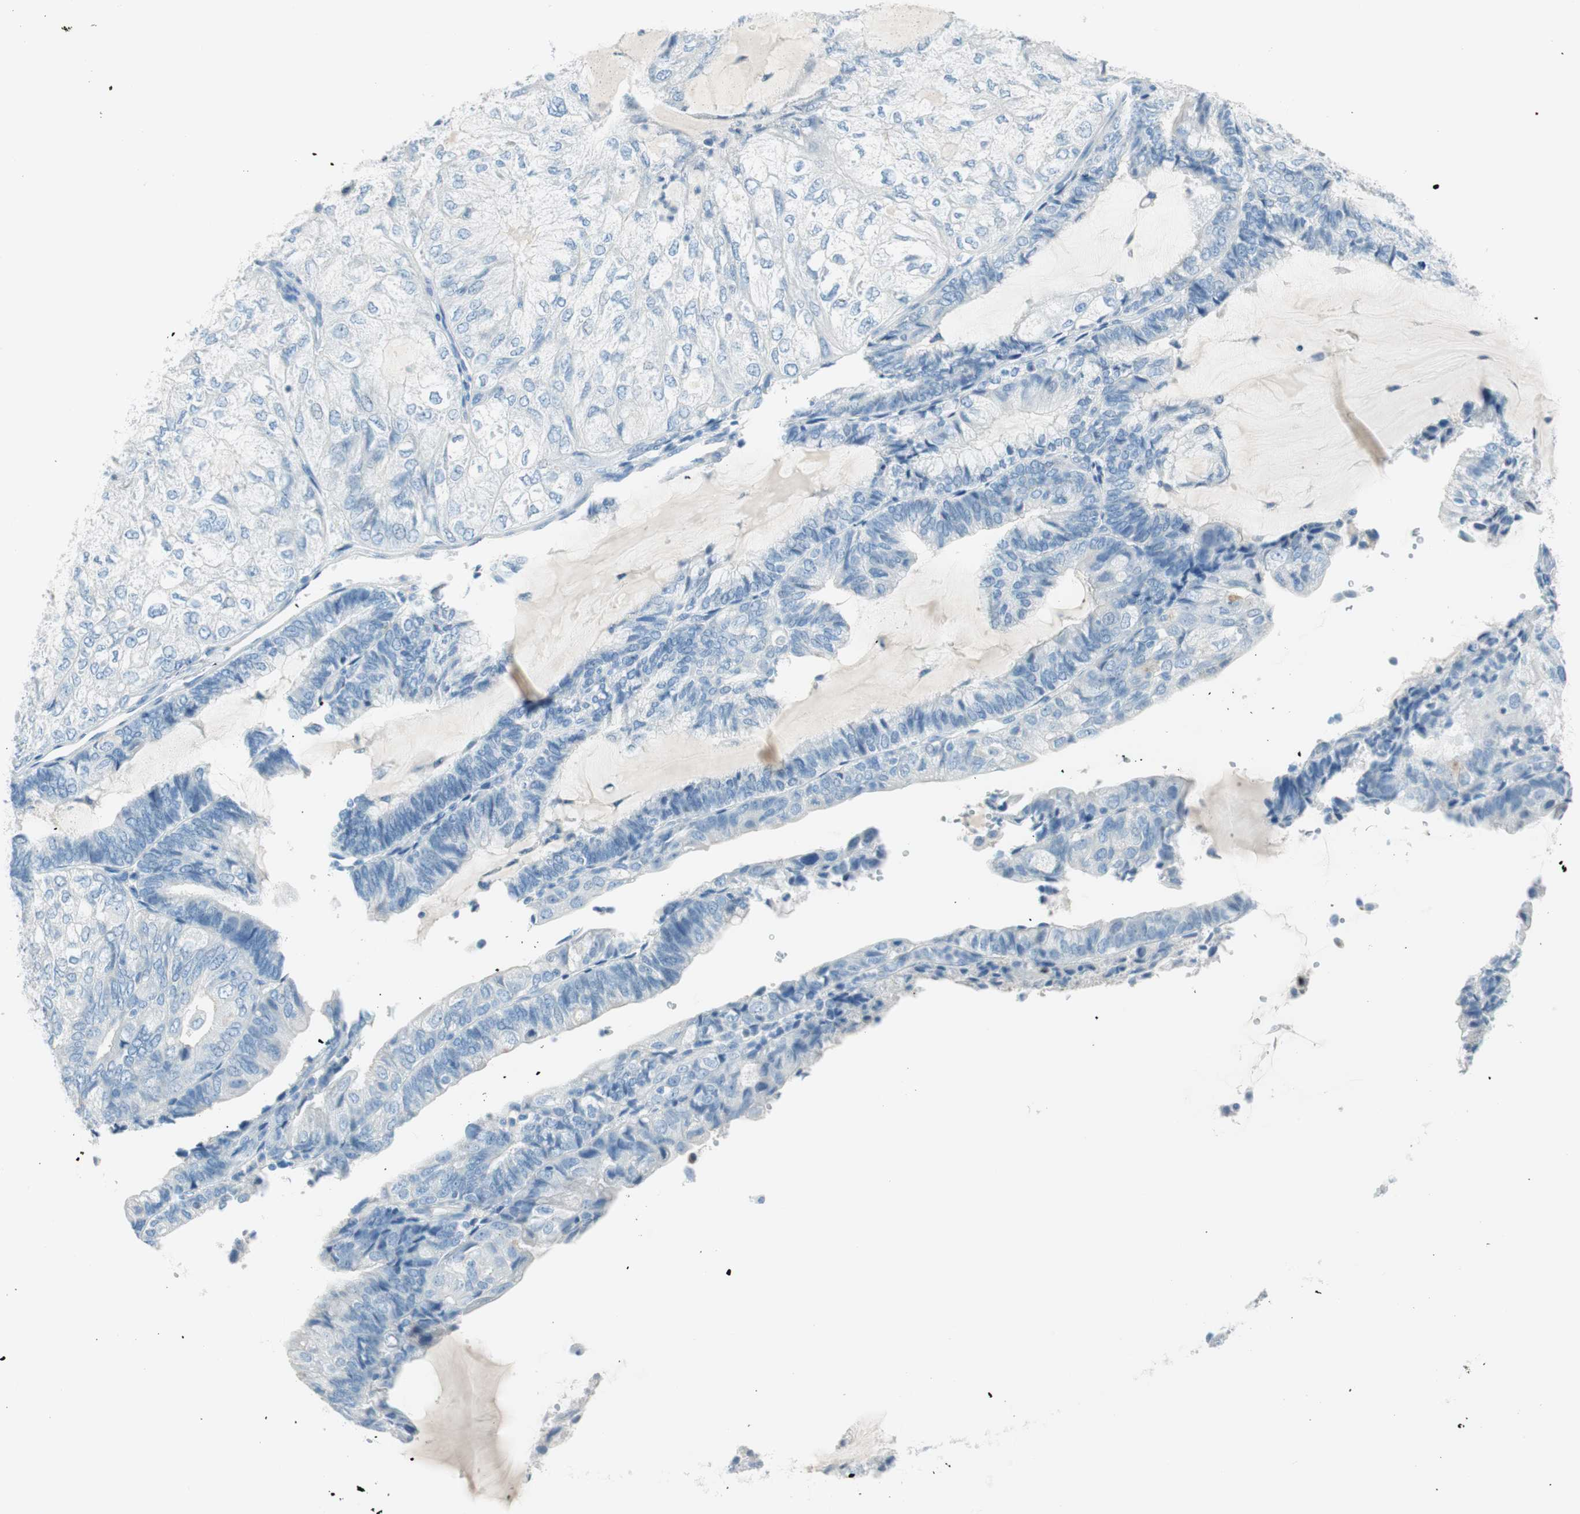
{"staining": {"intensity": "negative", "quantity": "none", "location": "none"}, "tissue": "endometrial cancer", "cell_type": "Tumor cells", "image_type": "cancer", "snomed": [{"axis": "morphology", "description": "Adenocarcinoma, NOS"}, {"axis": "topography", "description": "Endometrium"}], "caption": "Immunohistochemistry (IHC) of adenocarcinoma (endometrial) exhibits no staining in tumor cells.", "gene": "TNFRSF13C", "patient": {"sex": "female", "age": 81}}